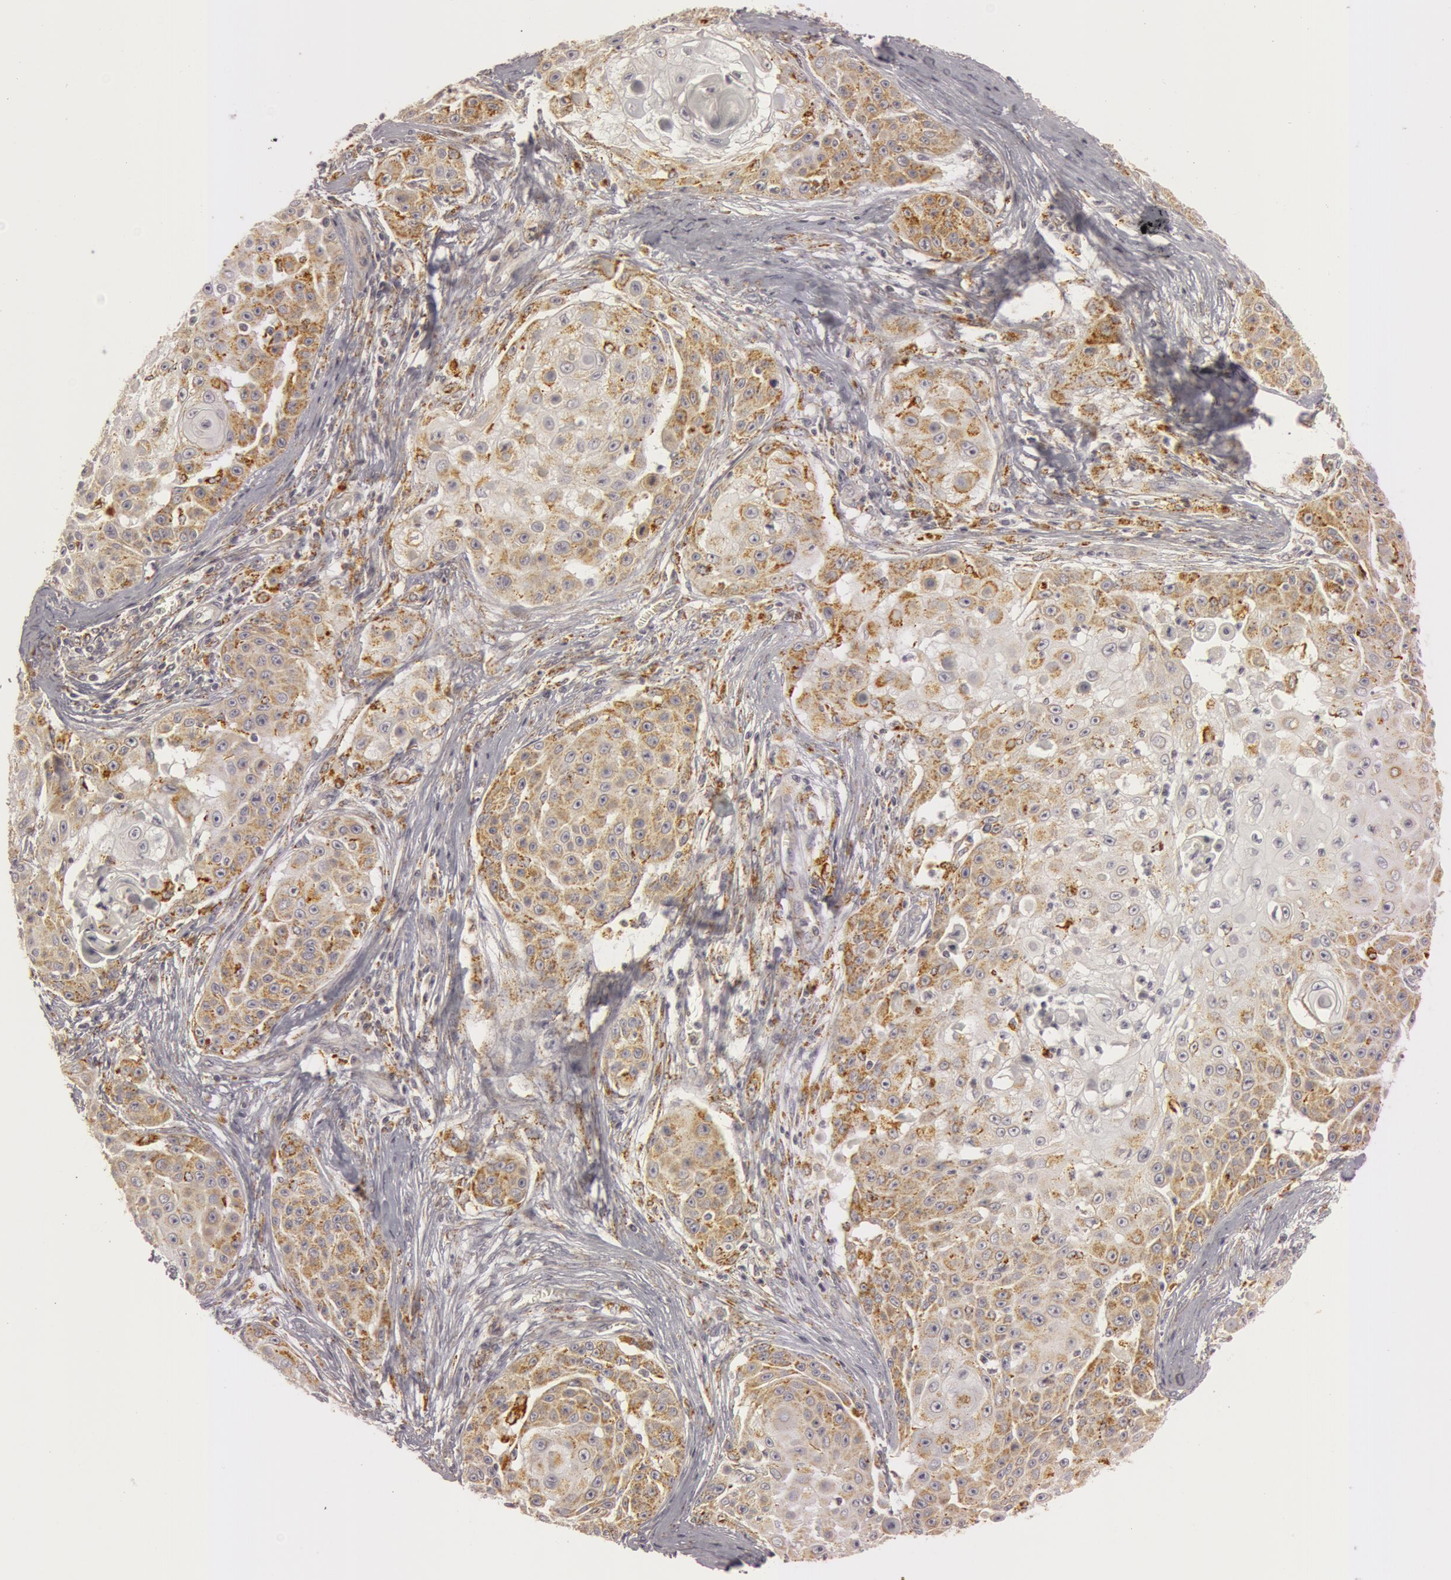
{"staining": {"intensity": "weak", "quantity": ">75%", "location": "cytoplasmic/membranous"}, "tissue": "skin cancer", "cell_type": "Tumor cells", "image_type": "cancer", "snomed": [{"axis": "morphology", "description": "Squamous cell carcinoma, NOS"}, {"axis": "topography", "description": "Skin"}], "caption": "Immunohistochemistry of skin cancer (squamous cell carcinoma) displays low levels of weak cytoplasmic/membranous expression in about >75% of tumor cells.", "gene": "C7", "patient": {"sex": "female", "age": 57}}